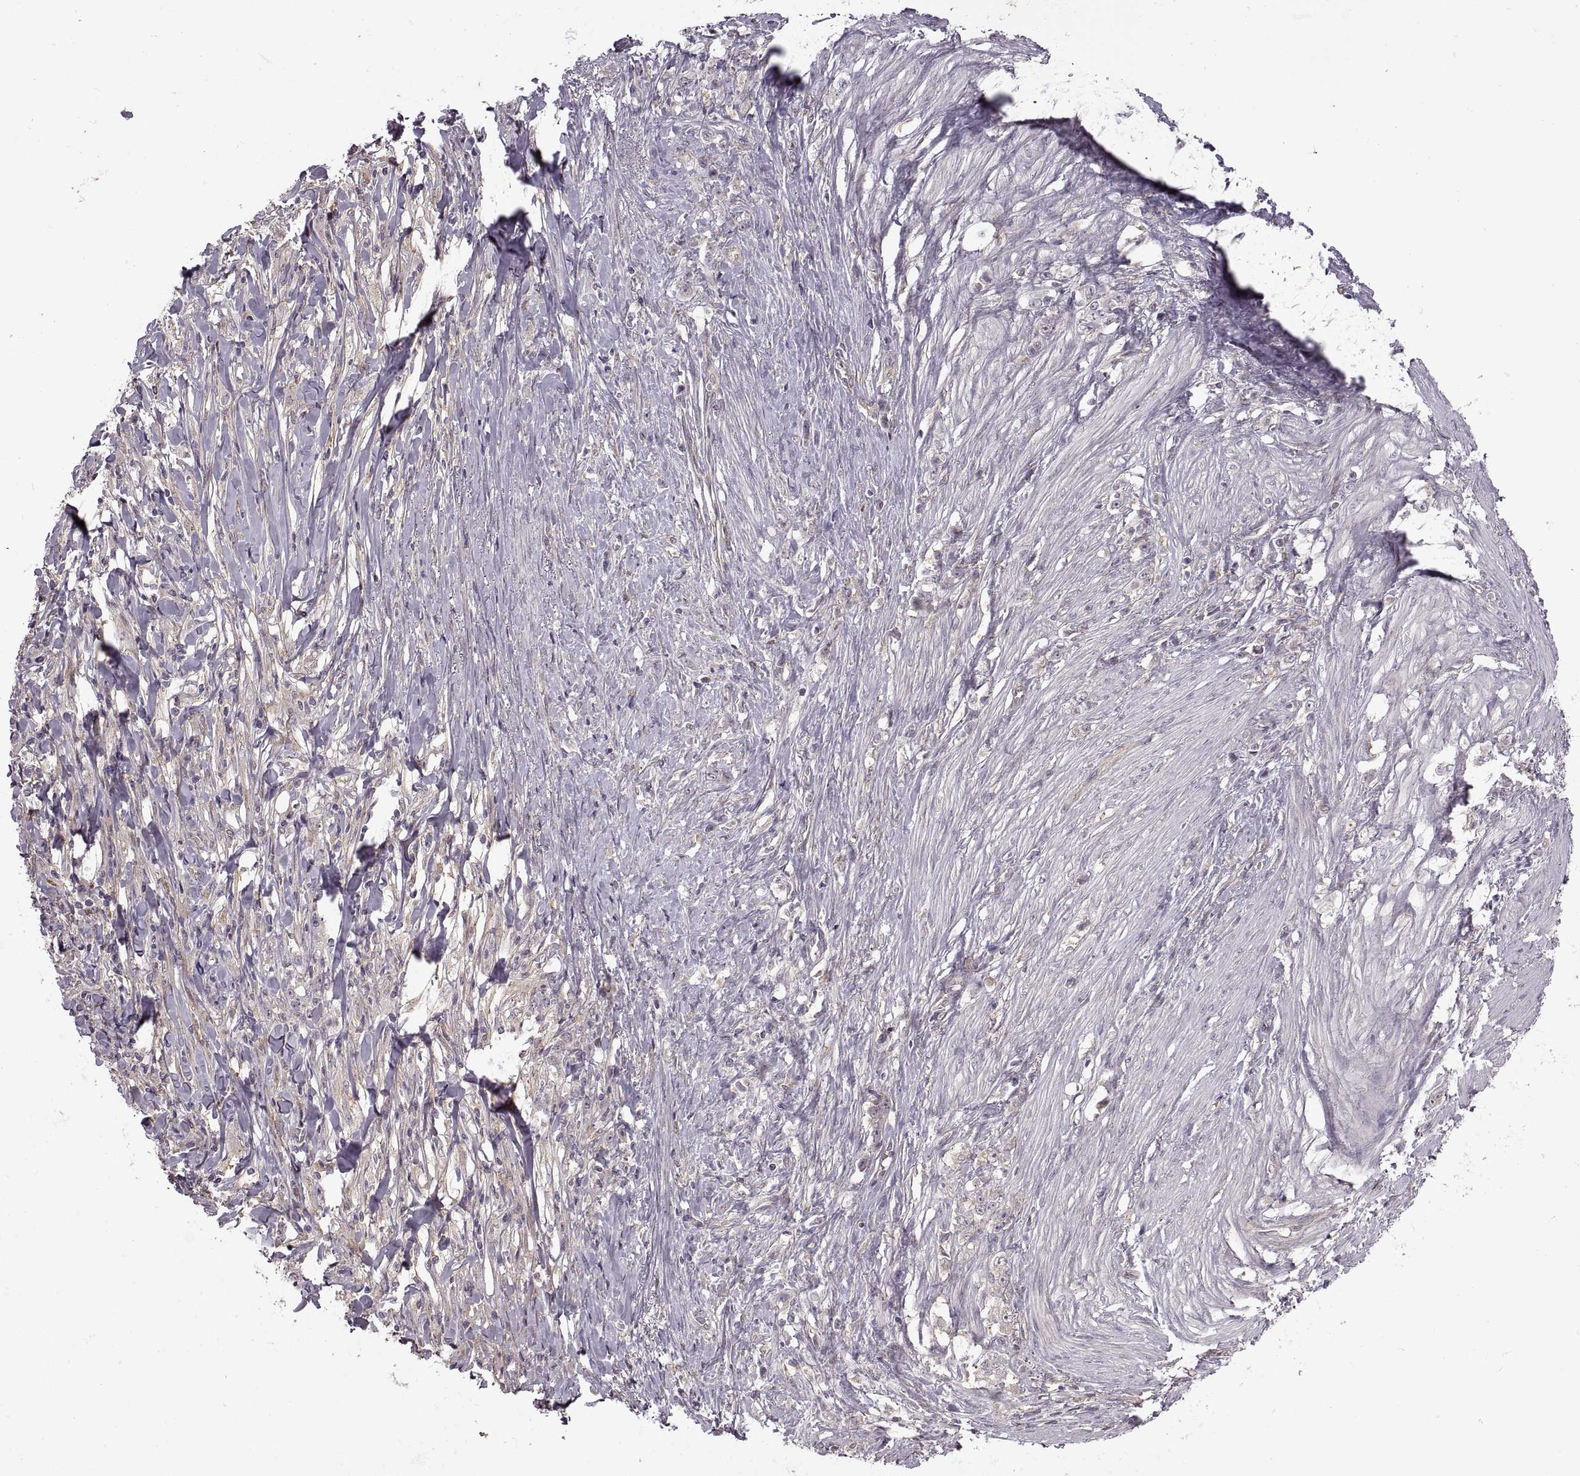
{"staining": {"intensity": "negative", "quantity": "none", "location": "none"}, "tissue": "stomach cancer", "cell_type": "Tumor cells", "image_type": "cancer", "snomed": [{"axis": "morphology", "description": "Adenocarcinoma, NOS"}, {"axis": "topography", "description": "Stomach, lower"}], "caption": "Human adenocarcinoma (stomach) stained for a protein using immunohistochemistry displays no positivity in tumor cells.", "gene": "PIERCE1", "patient": {"sex": "male", "age": 88}}